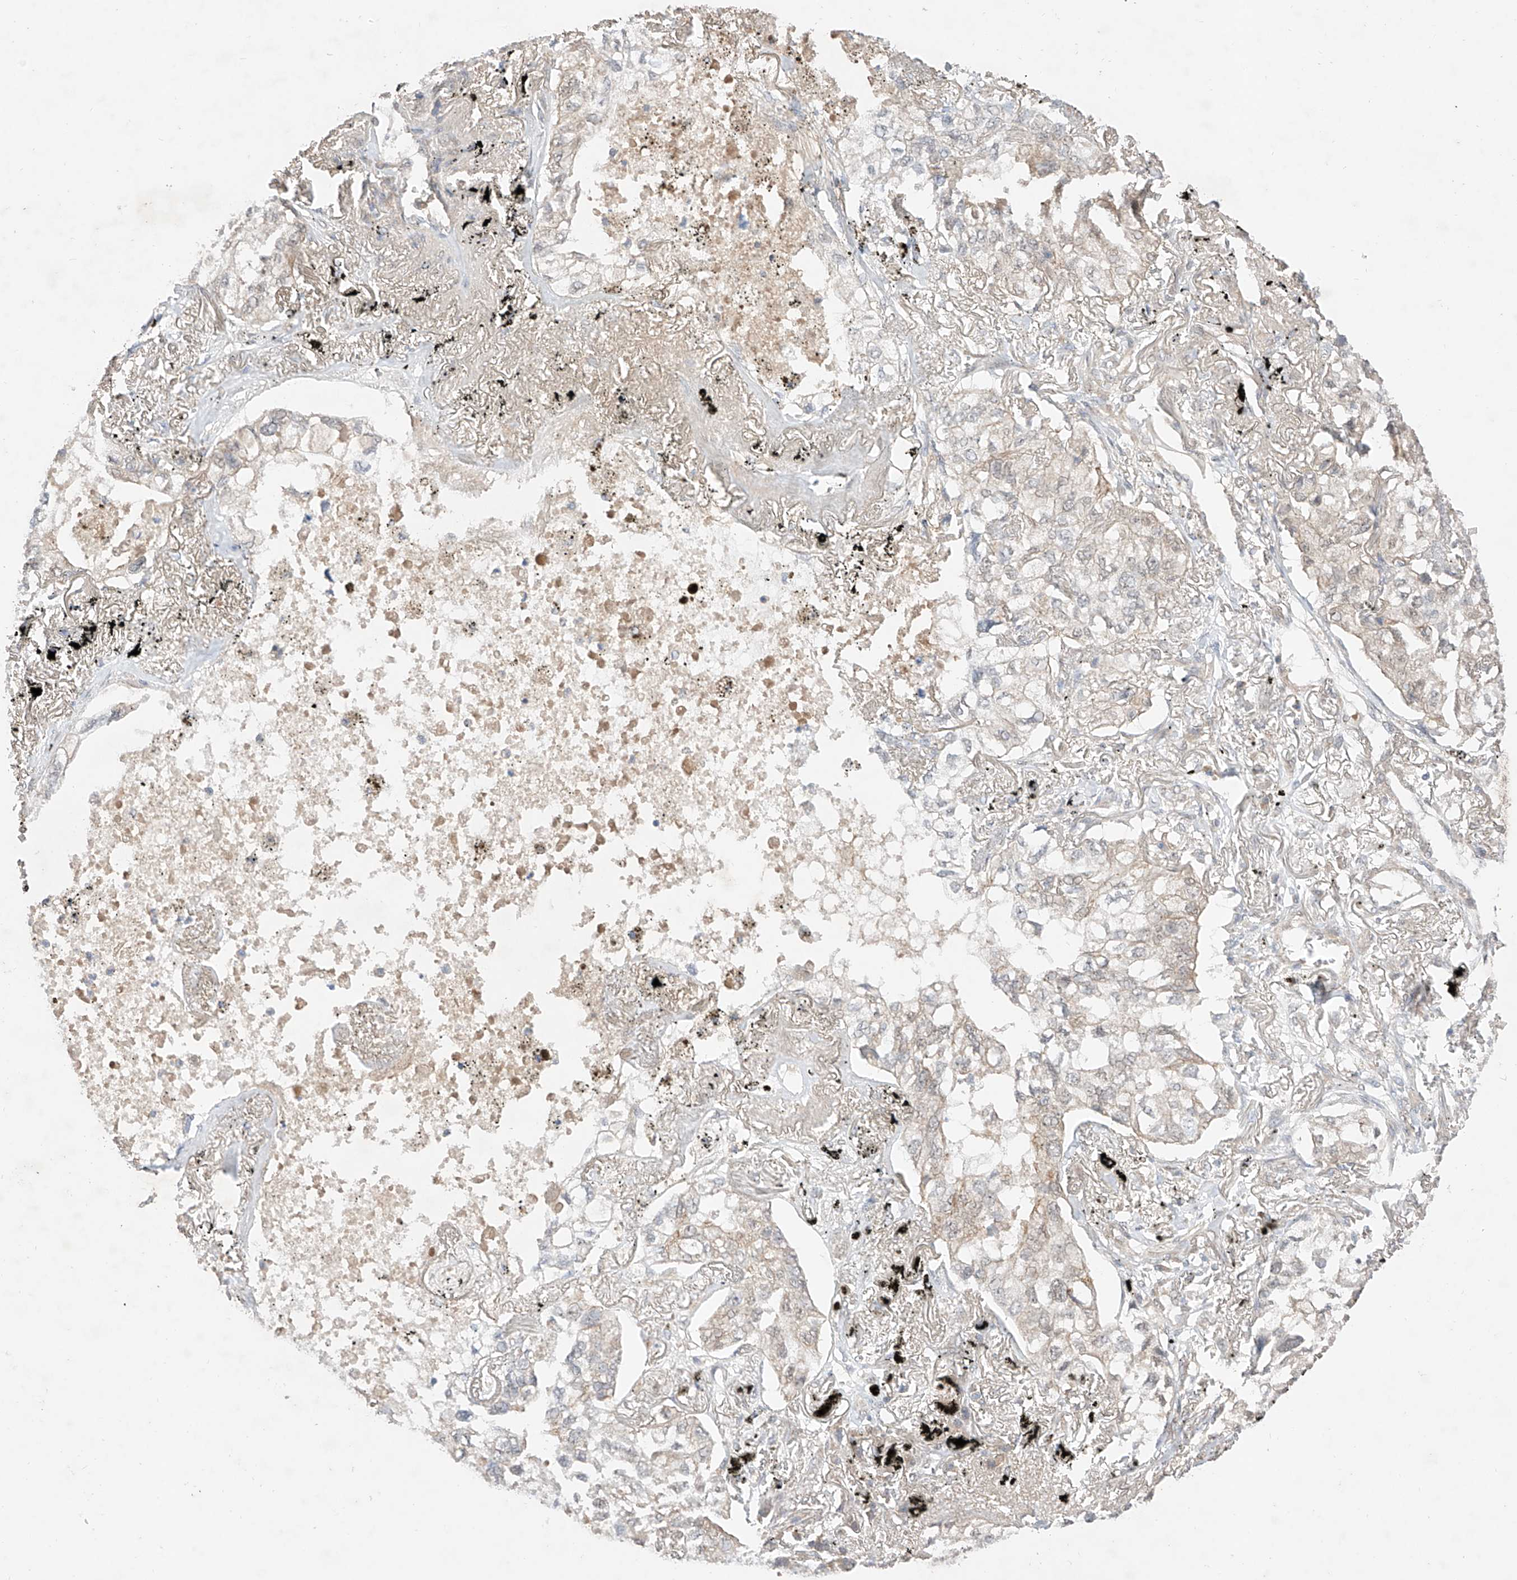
{"staining": {"intensity": "negative", "quantity": "none", "location": "none"}, "tissue": "lung cancer", "cell_type": "Tumor cells", "image_type": "cancer", "snomed": [{"axis": "morphology", "description": "Adenocarcinoma, NOS"}, {"axis": "topography", "description": "Lung"}], "caption": "The immunohistochemistry photomicrograph has no significant staining in tumor cells of lung cancer tissue.", "gene": "ZNF124", "patient": {"sex": "male", "age": 65}}